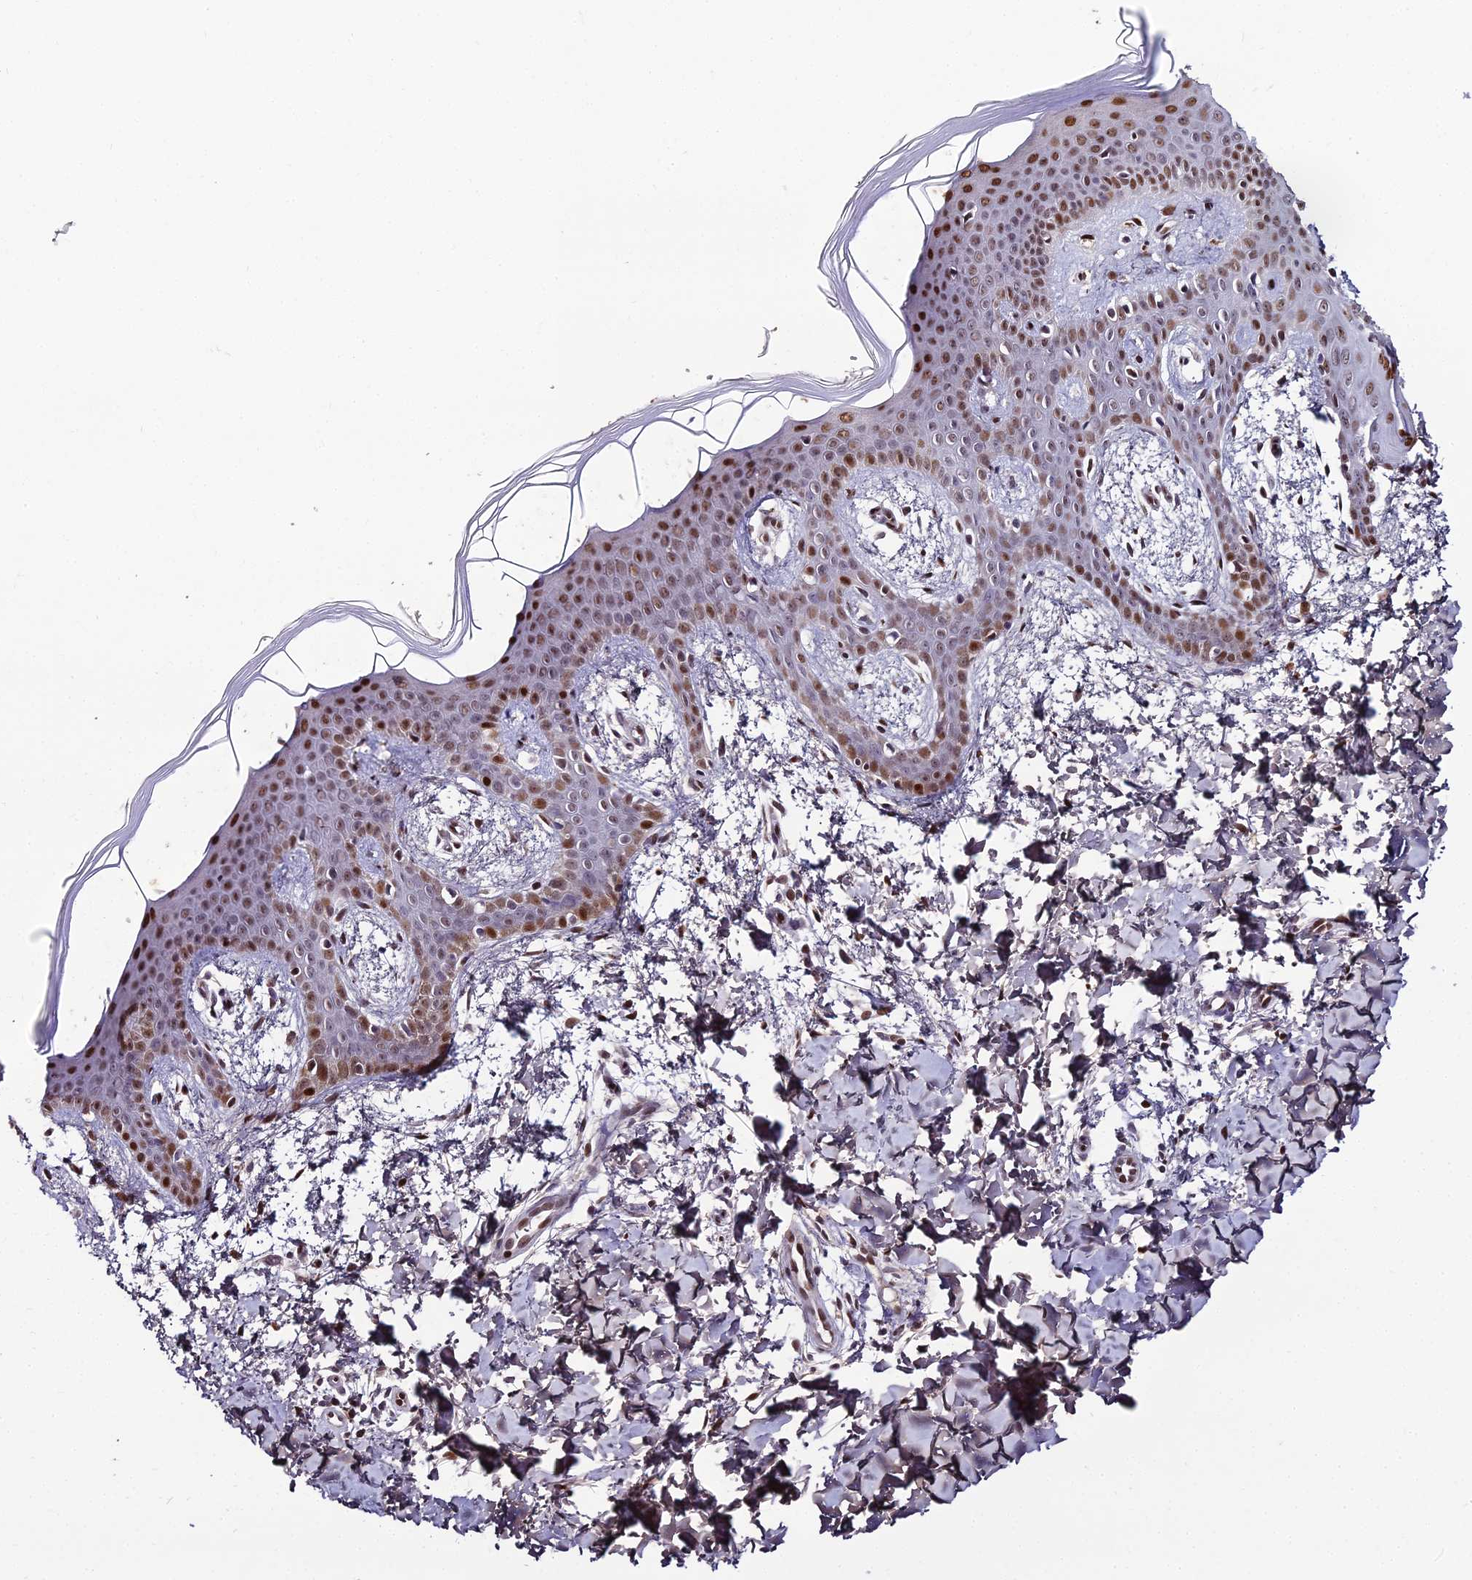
{"staining": {"intensity": "strong", "quantity": ">75%", "location": "nuclear"}, "tissue": "skin", "cell_type": "Fibroblasts", "image_type": "normal", "snomed": [{"axis": "morphology", "description": "Normal tissue, NOS"}, {"axis": "topography", "description": "Skin"}], "caption": "Immunohistochemistry staining of unremarkable skin, which reveals high levels of strong nuclear expression in approximately >75% of fibroblasts indicating strong nuclear protein positivity. The staining was performed using DAB (brown) for protein detection and nuclei were counterstained in hematoxylin (blue).", "gene": "ZNF707", "patient": {"sex": "male", "age": 36}}